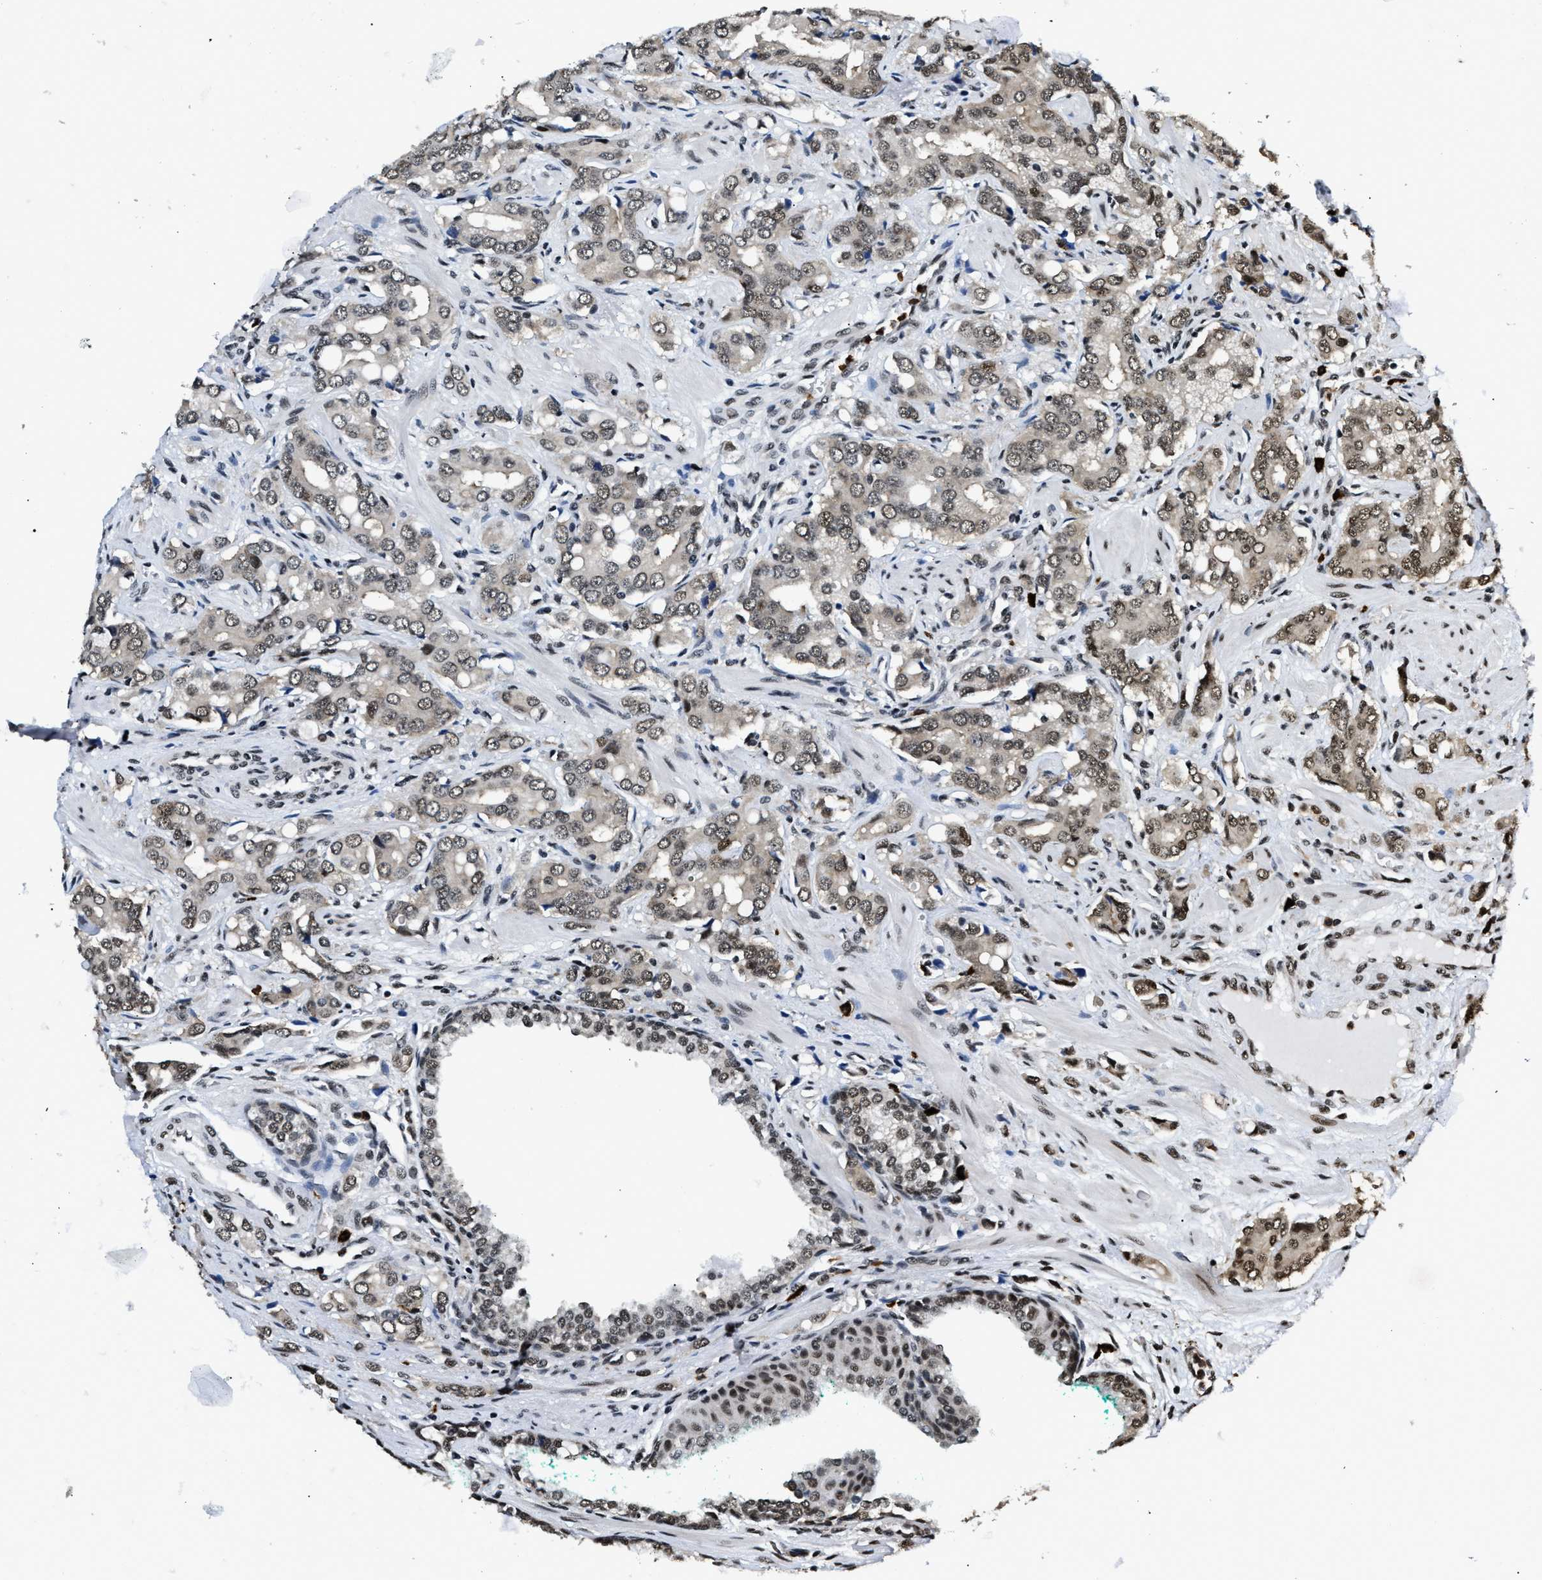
{"staining": {"intensity": "moderate", "quantity": "<25%", "location": "nuclear"}, "tissue": "prostate cancer", "cell_type": "Tumor cells", "image_type": "cancer", "snomed": [{"axis": "morphology", "description": "Adenocarcinoma, High grade"}, {"axis": "topography", "description": "Prostate"}], "caption": "Prostate cancer stained with immunohistochemistry (IHC) exhibits moderate nuclear staining in approximately <25% of tumor cells.", "gene": "CCNDBP1", "patient": {"sex": "male", "age": 52}}